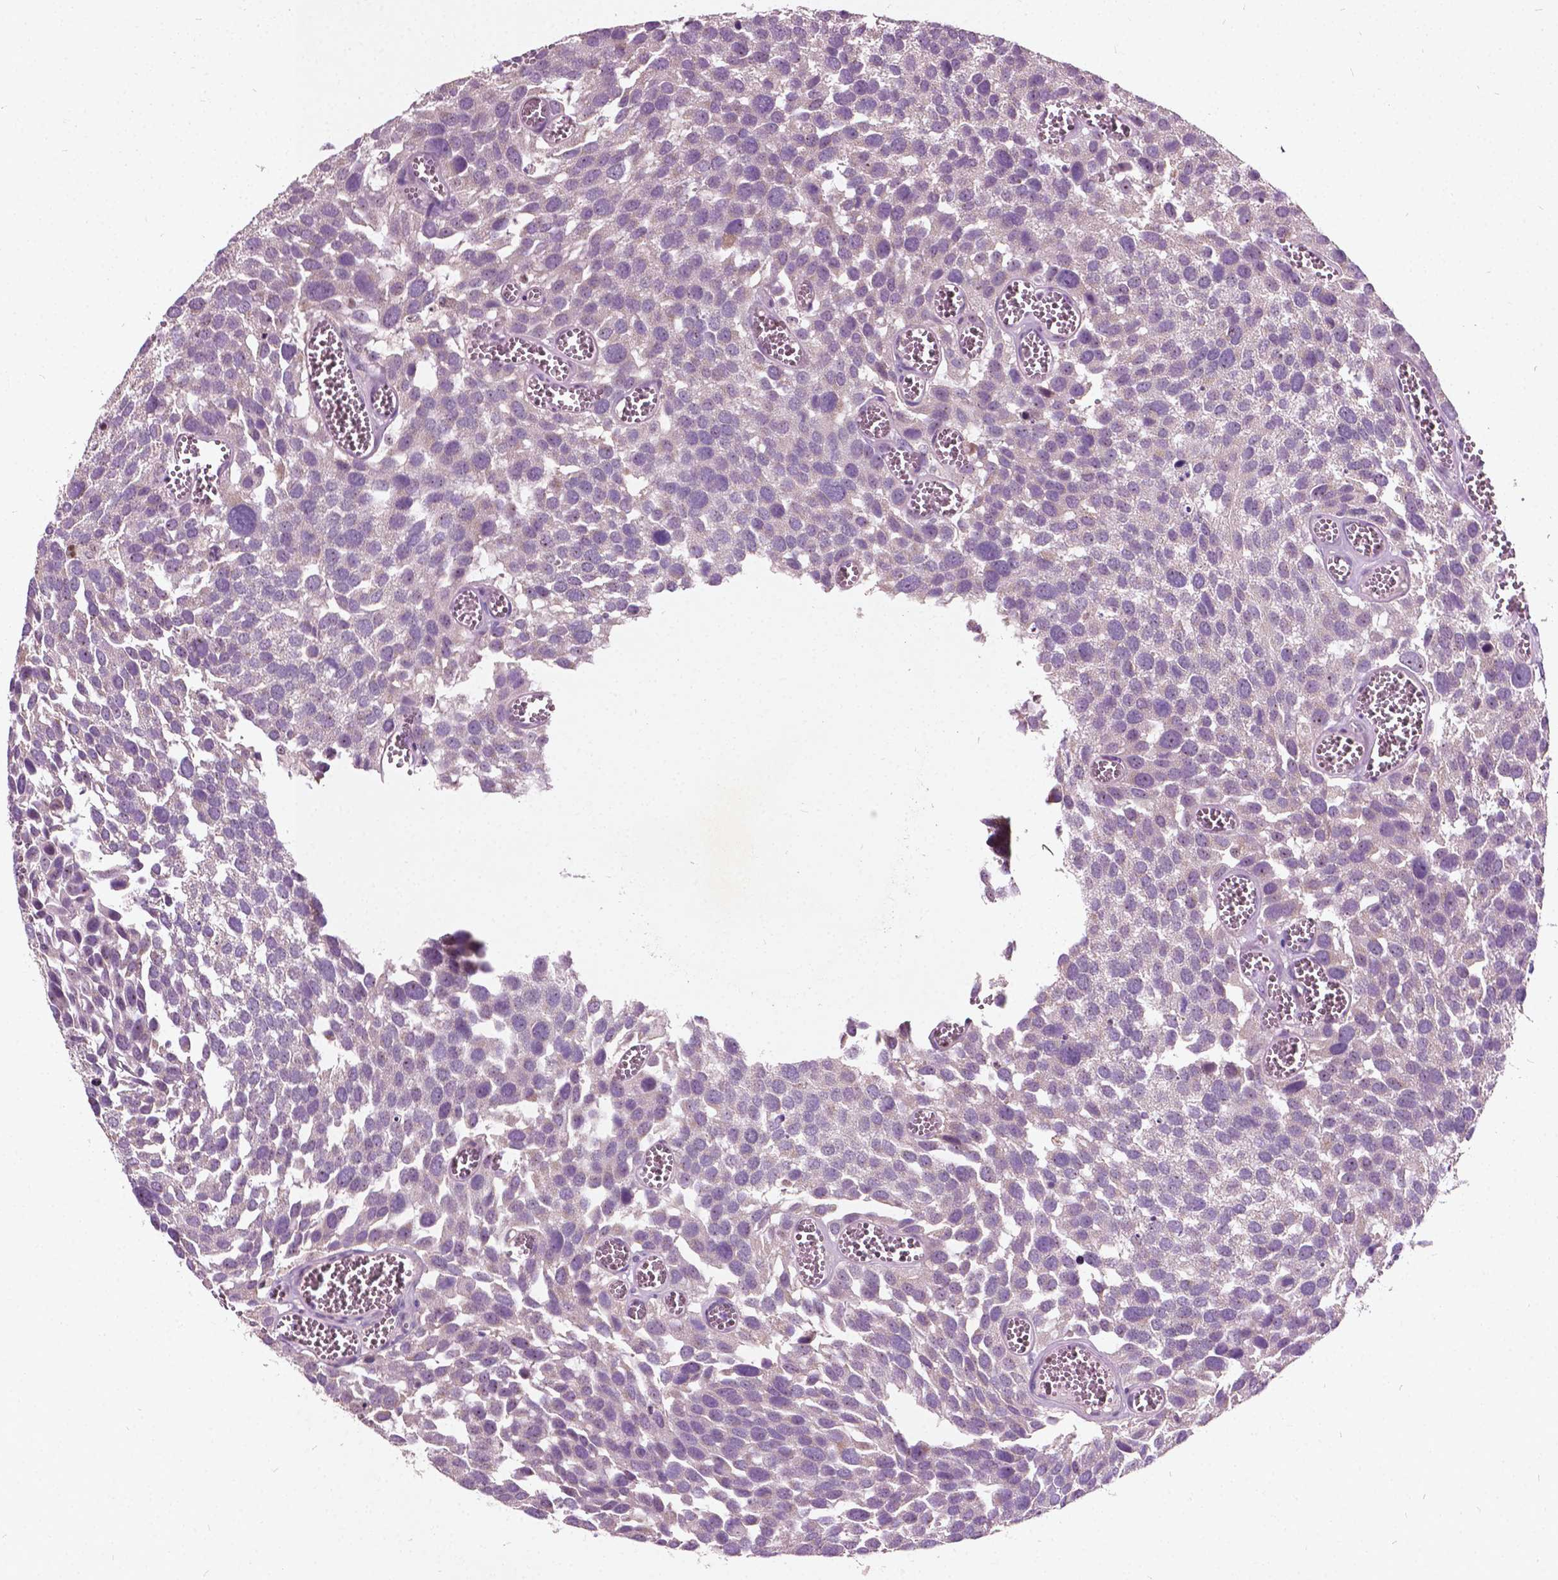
{"staining": {"intensity": "moderate", "quantity": "25%-75%", "location": "nuclear"}, "tissue": "urothelial cancer", "cell_type": "Tumor cells", "image_type": "cancer", "snomed": [{"axis": "morphology", "description": "Urothelial carcinoma, Low grade"}, {"axis": "topography", "description": "Urinary bladder"}], "caption": "Brown immunohistochemical staining in human low-grade urothelial carcinoma exhibits moderate nuclear staining in about 25%-75% of tumor cells.", "gene": "ODF3L2", "patient": {"sex": "female", "age": 69}}